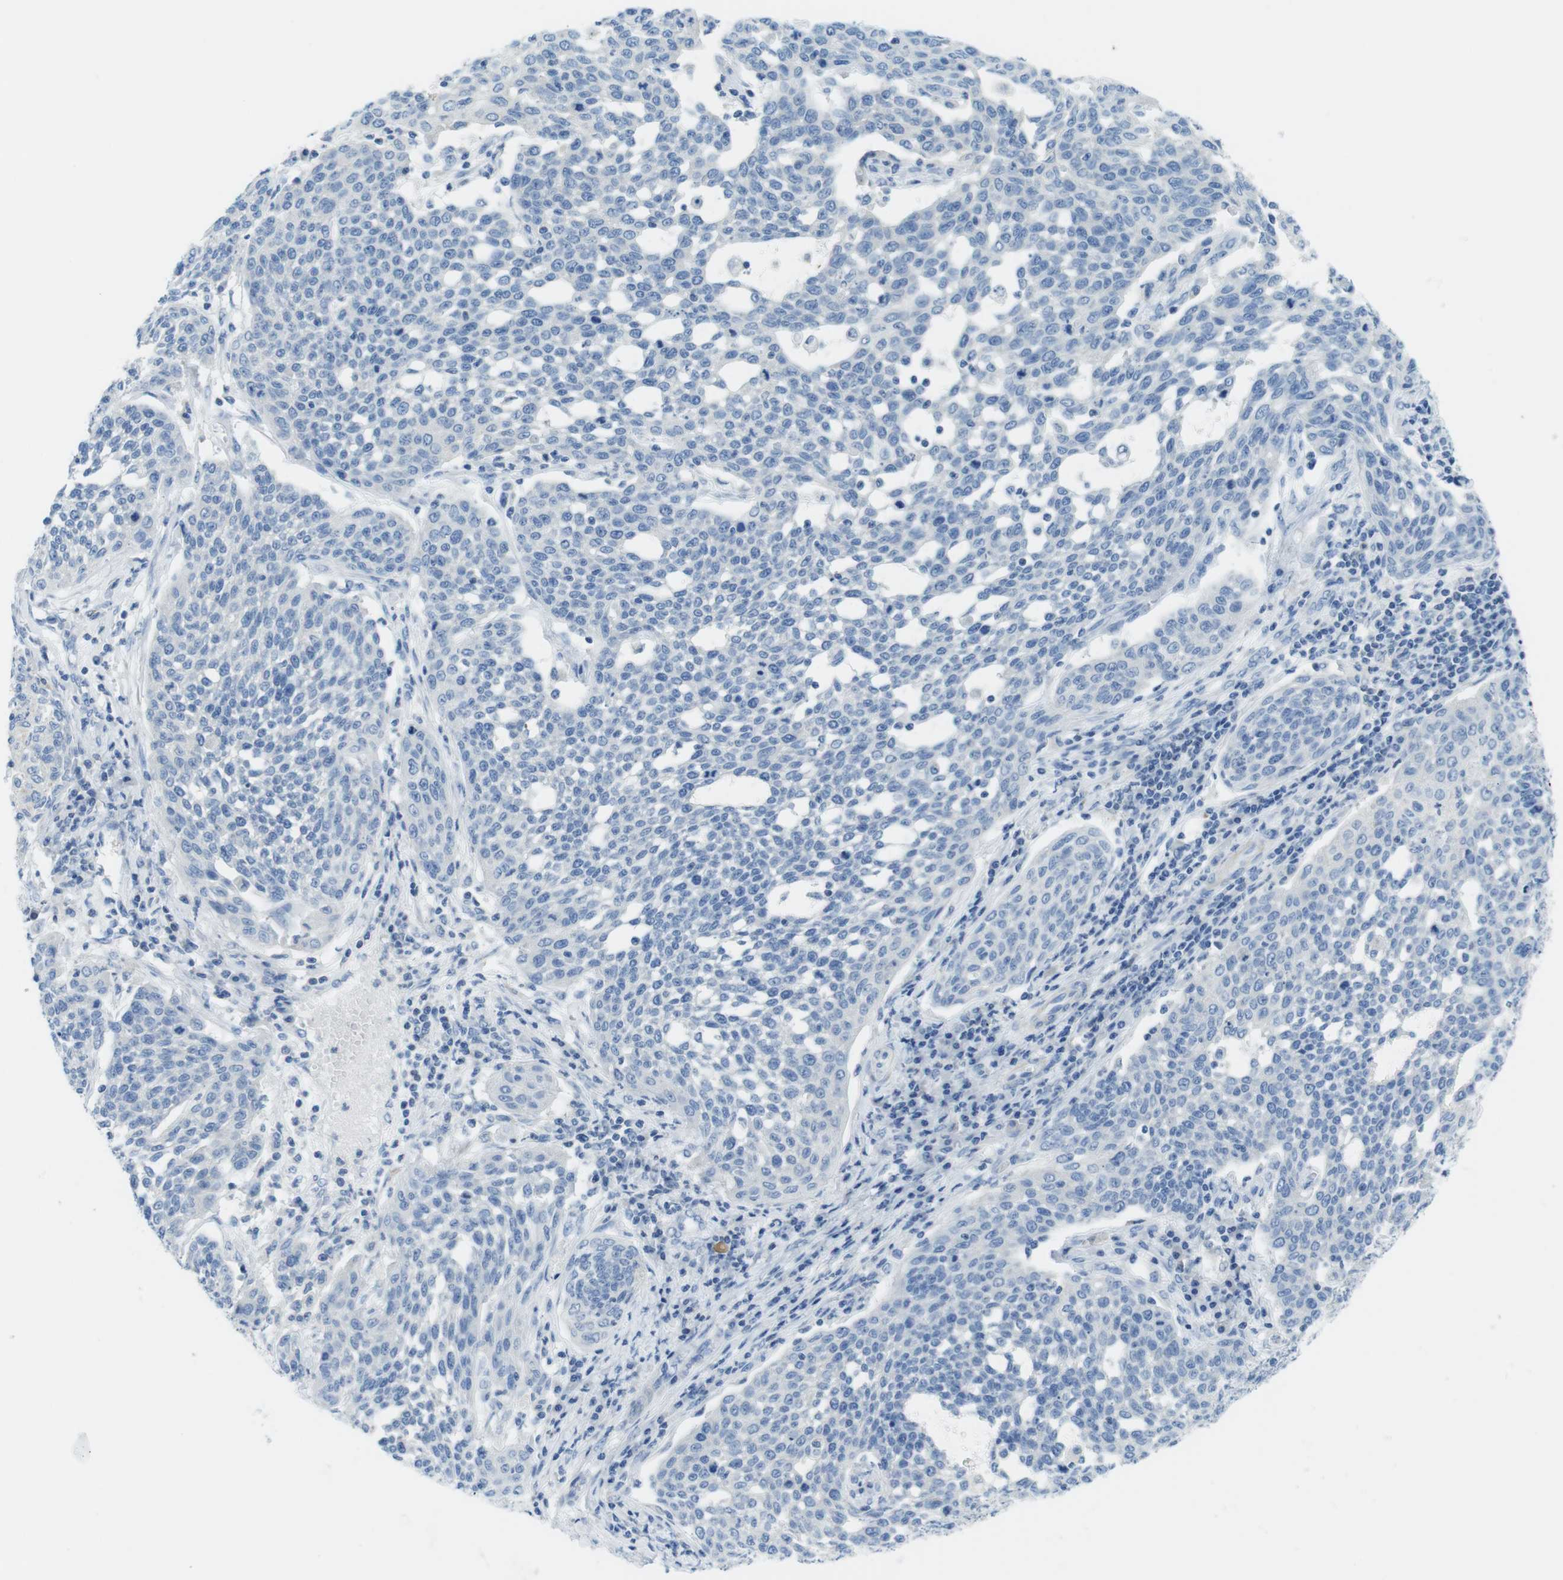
{"staining": {"intensity": "negative", "quantity": "none", "location": "none"}, "tissue": "cervical cancer", "cell_type": "Tumor cells", "image_type": "cancer", "snomed": [{"axis": "morphology", "description": "Squamous cell carcinoma, NOS"}, {"axis": "topography", "description": "Cervix"}], "caption": "Cervical cancer stained for a protein using IHC displays no positivity tumor cells.", "gene": "ASIC5", "patient": {"sex": "female", "age": 34}}